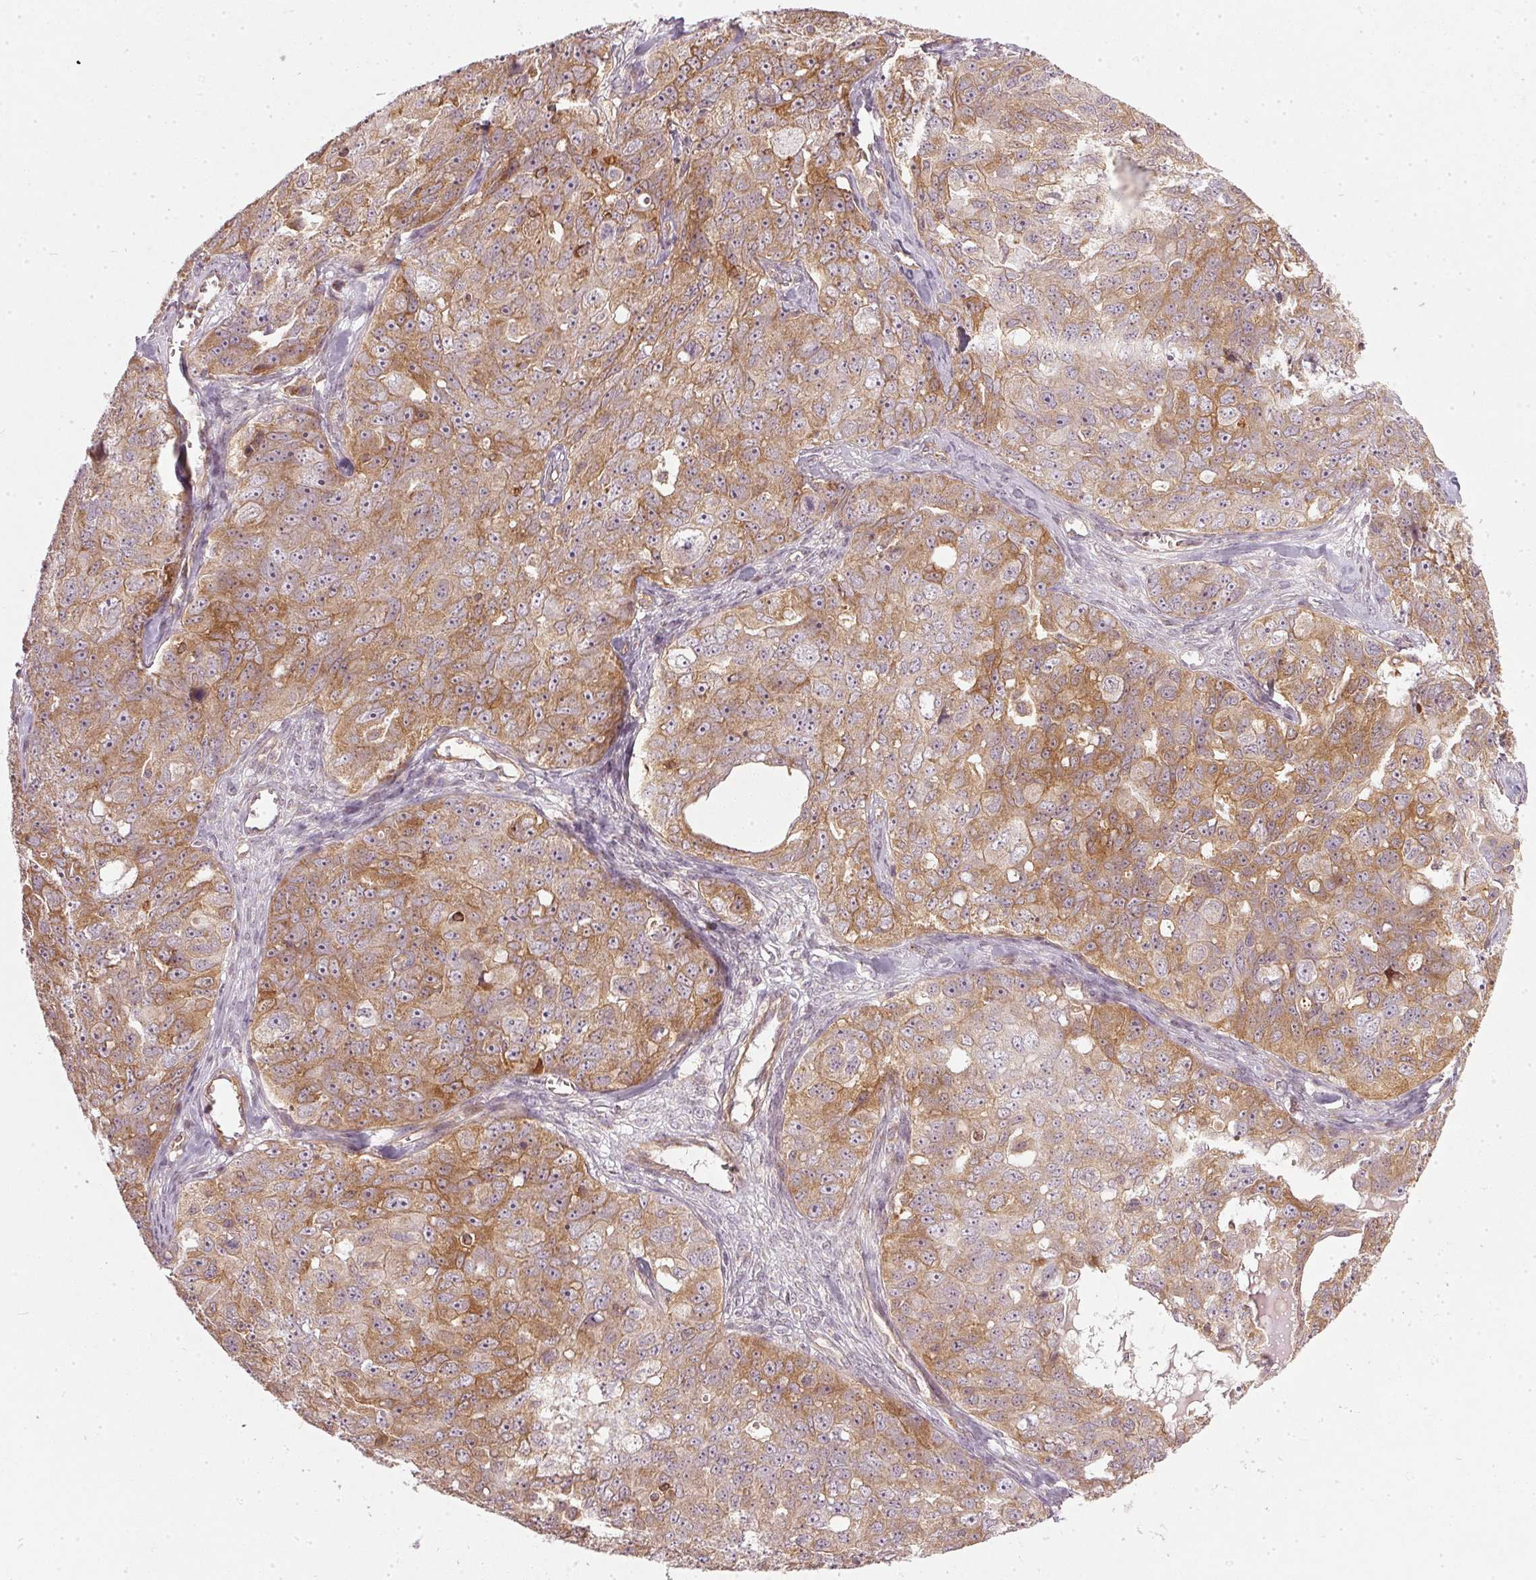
{"staining": {"intensity": "moderate", "quantity": ">75%", "location": "cytoplasmic/membranous"}, "tissue": "ovarian cancer", "cell_type": "Tumor cells", "image_type": "cancer", "snomed": [{"axis": "morphology", "description": "Carcinoma, endometroid"}, {"axis": "topography", "description": "Ovary"}], "caption": "DAB (3,3'-diaminobenzidine) immunohistochemical staining of endometroid carcinoma (ovarian) exhibits moderate cytoplasmic/membranous protein staining in about >75% of tumor cells.", "gene": "NADK2", "patient": {"sex": "female", "age": 70}}